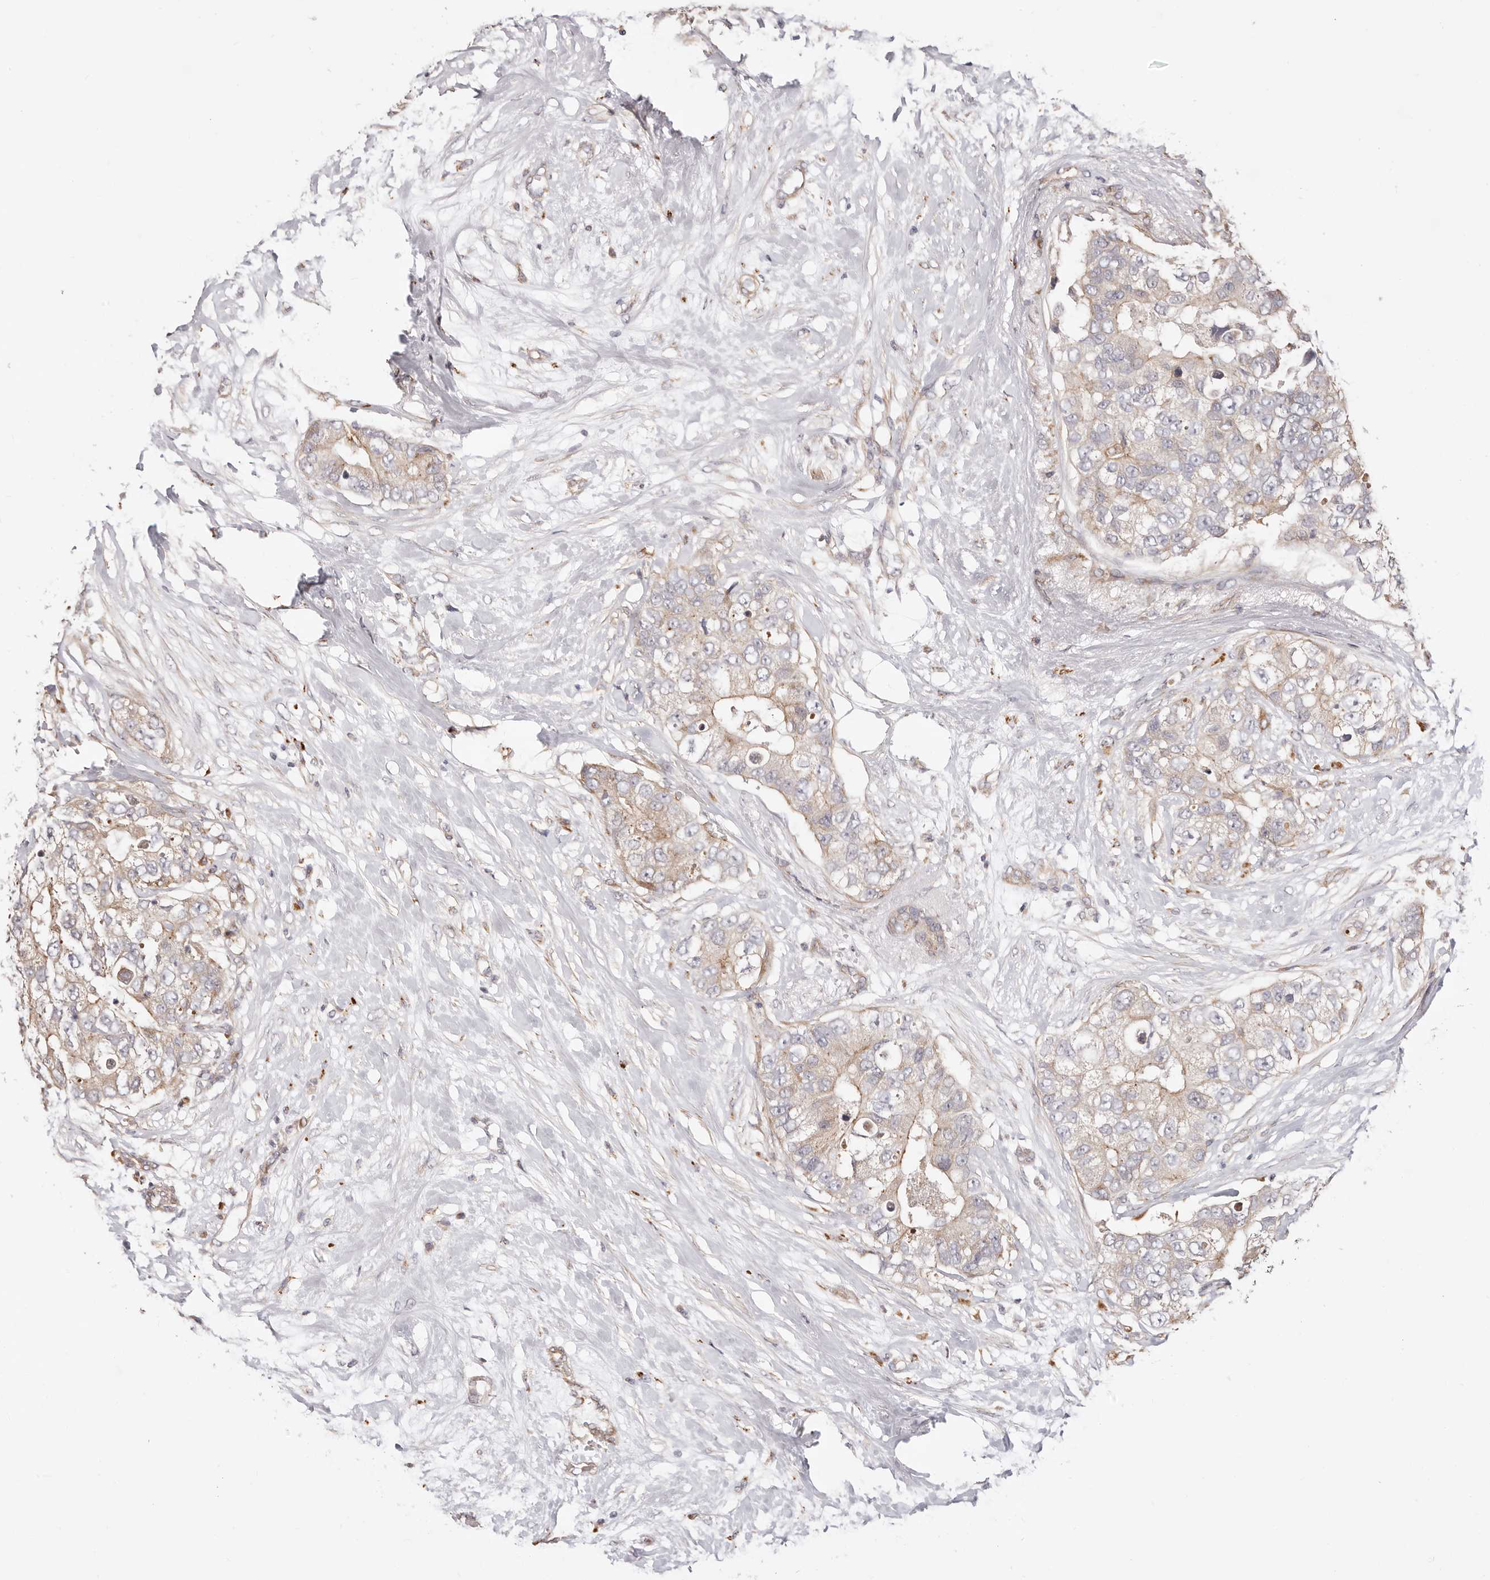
{"staining": {"intensity": "moderate", "quantity": ">75%", "location": "cytoplasmic/membranous"}, "tissue": "breast cancer", "cell_type": "Tumor cells", "image_type": "cancer", "snomed": [{"axis": "morphology", "description": "Duct carcinoma"}, {"axis": "topography", "description": "Breast"}], "caption": "High-magnification brightfield microscopy of infiltrating ductal carcinoma (breast) stained with DAB (brown) and counterstained with hematoxylin (blue). tumor cells exhibit moderate cytoplasmic/membranous expression is identified in about>75% of cells.", "gene": "MAPK1", "patient": {"sex": "female", "age": 62}}